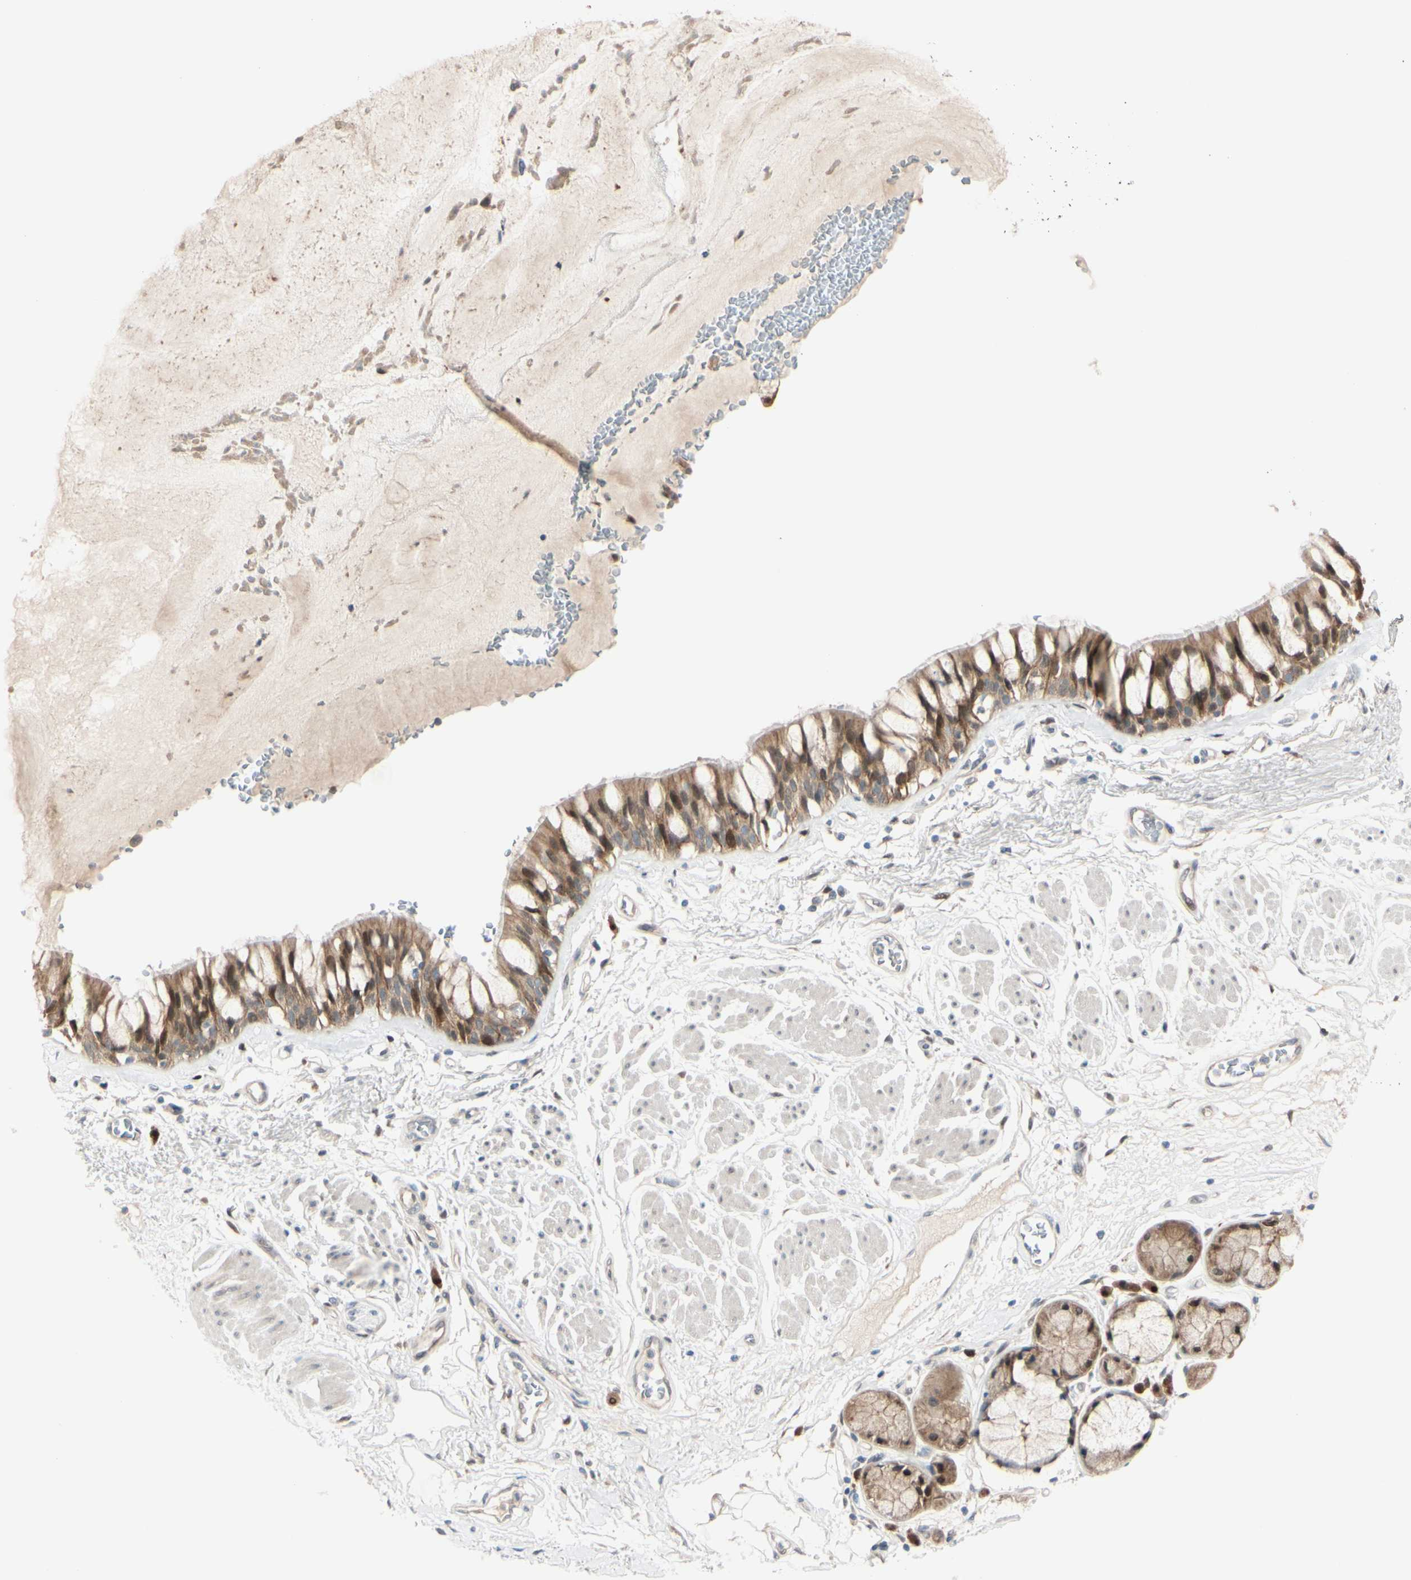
{"staining": {"intensity": "moderate", "quantity": ">75%", "location": "cytoplasmic/membranous,nuclear"}, "tissue": "bronchus", "cell_type": "Respiratory epithelial cells", "image_type": "normal", "snomed": [{"axis": "morphology", "description": "Normal tissue, NOS"}, {"axis": "topography", "description": "Bronchus"}], "caption": "The photomicrograph displays staining of benign bronchus, revealing moderate cytoplasmic/membranous,nuclear protein staining (brown color) within respiratory epithelial cells. (DAB (3,3'-diaminobenzidine) IHC with brightfield microscopy, high magnification).", "gene": "PTTG1", "patient": {"sex": "male", "age": 66}}